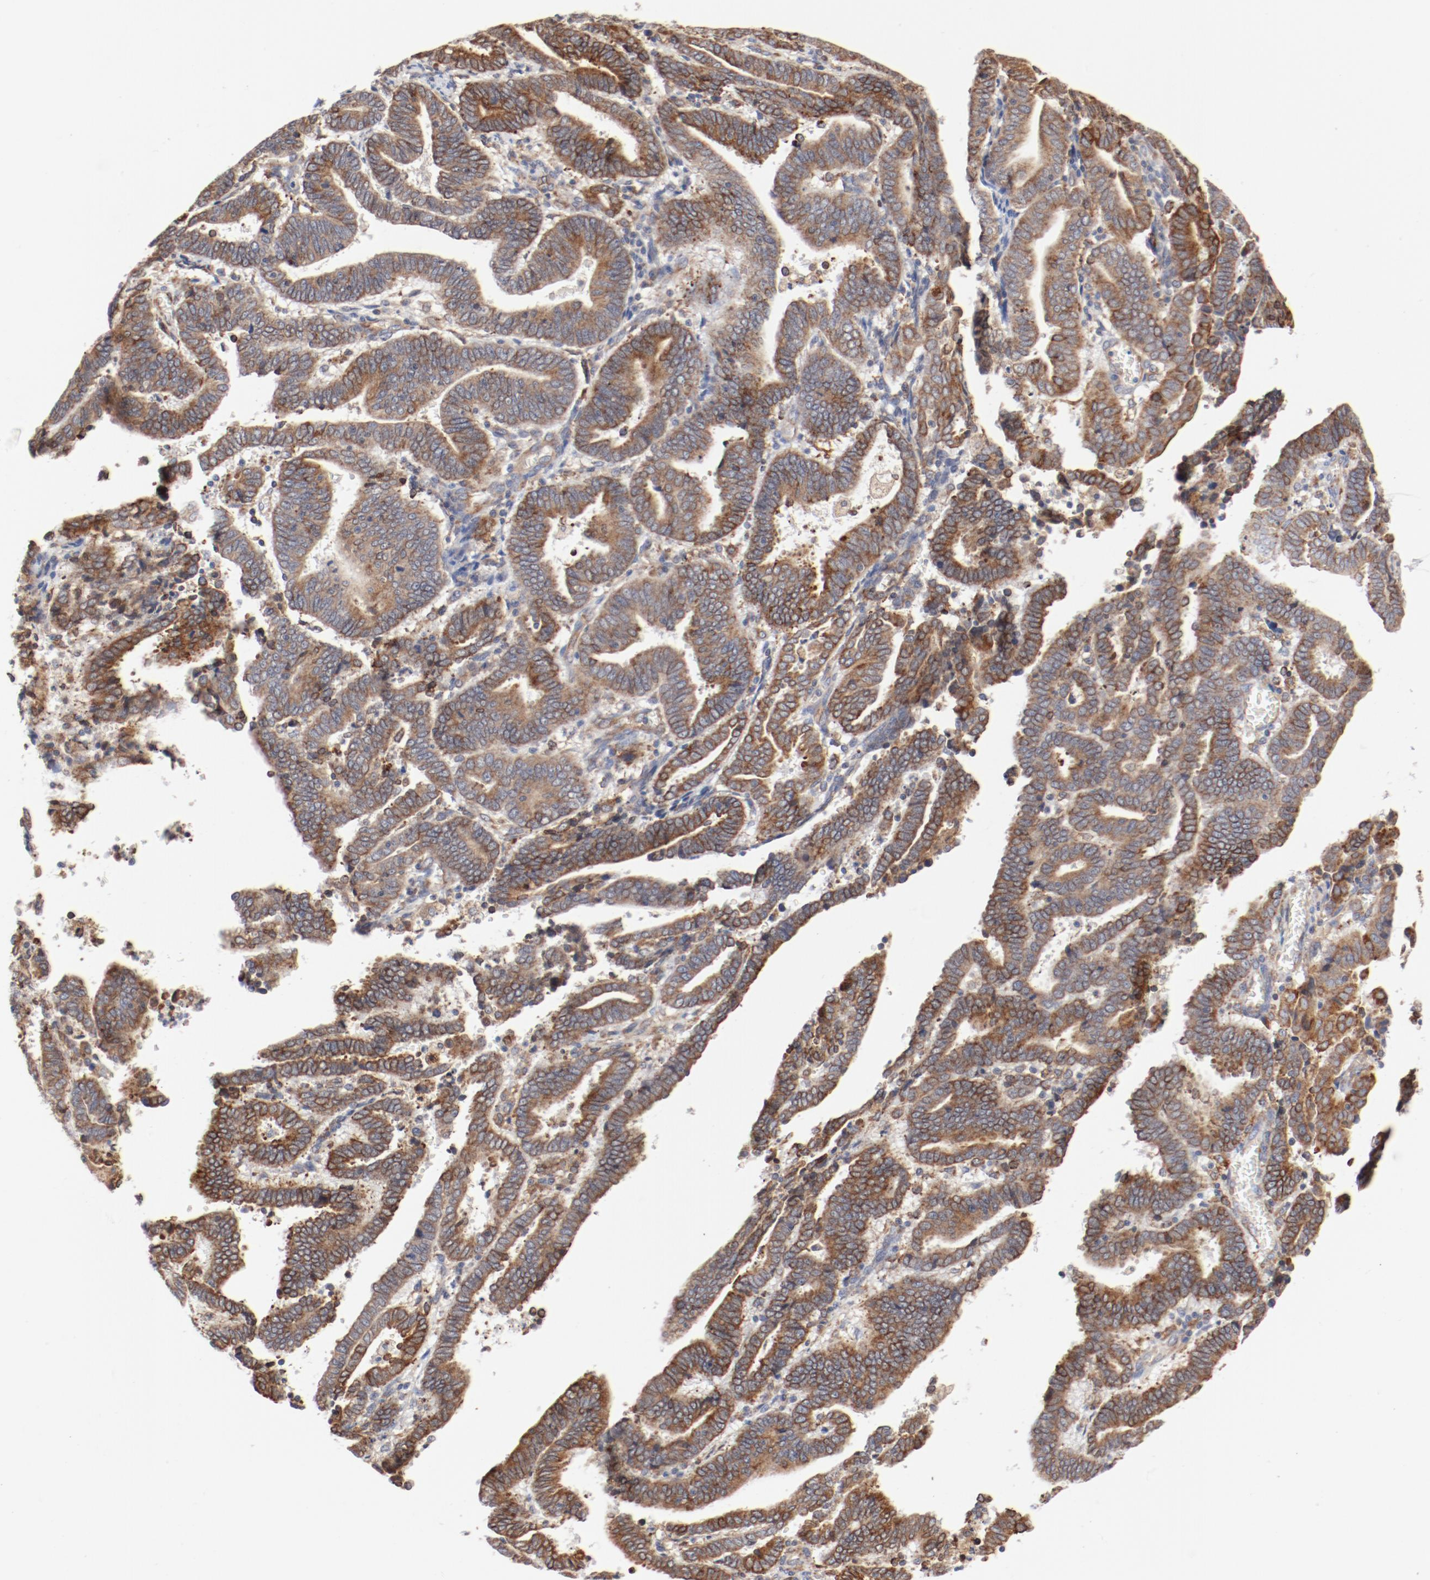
{"staining": {"intensity": "moderate", "quantity": ">75%", "location": "cytoplasmic/membranous"}, "tissue": "endometrial cancer", "cell_type": "Tumor cells", "image_type": "cancer", "snomed": [{"axis": "morphology", "description": "Adenocarcinoma, NOS"}, {"axis": "topography", "description": "Uterus"}], "caption": "The histopathology image shows immunohistochemical staining of endometrial adenocarcinoma. There is moderate cytoplasmic/membranous expression is seen in about >75% of tumor cells. The staining was performed using DAB to visualize the protein expression in brown, while the nuclei were stained in blue with hematoxylin (Magnification: 20x).", "gene": "PDPK1", "patient": {"sex": "female", "age": 83}}